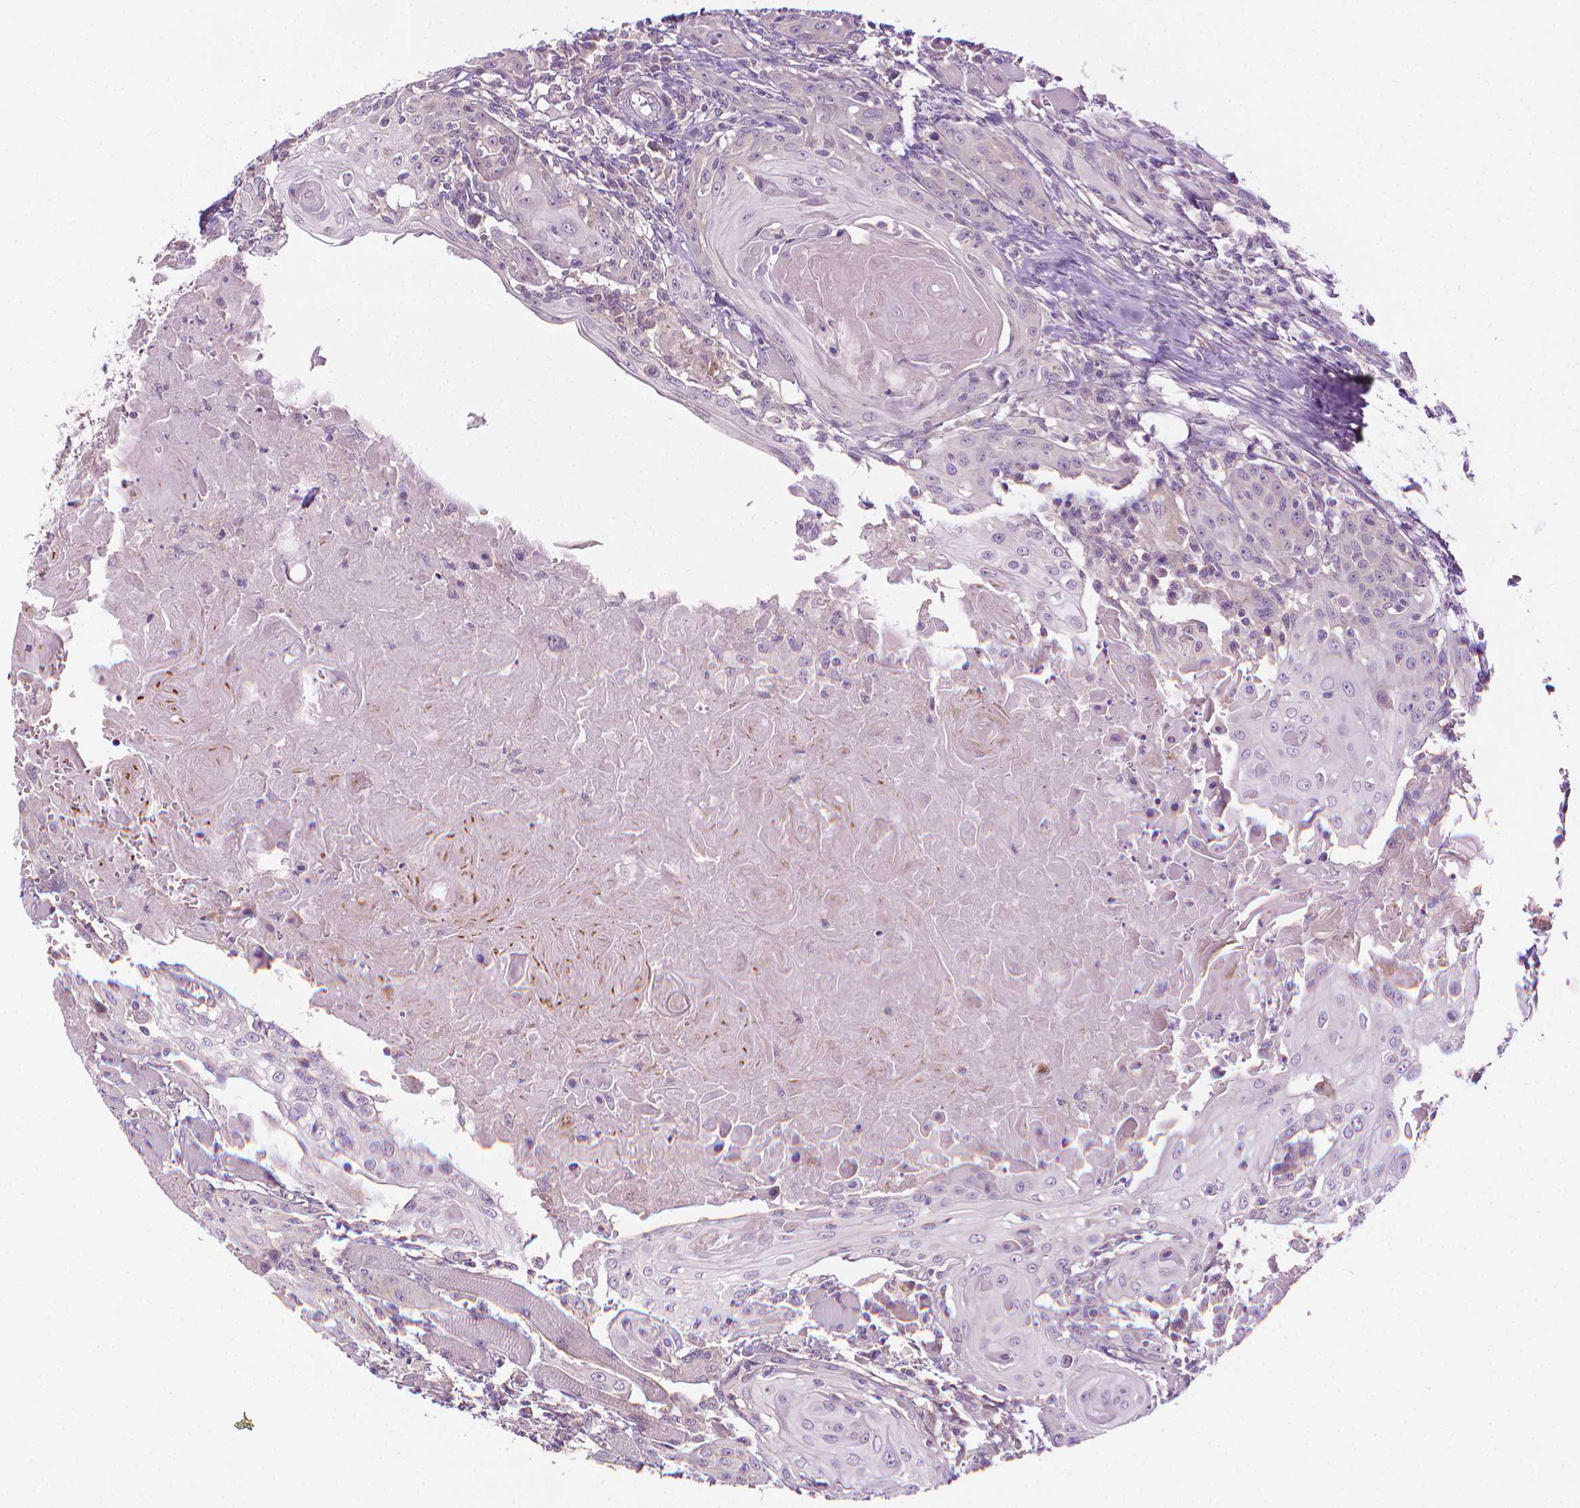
{"staining": {"intensity": "negative", "quantity": "none", "location": "none"}, "tissue": "head and neck cancer", "cell_type": "Tumor cells", "image_type": "cancer", "snomed": [{"axis": "morphology", "description": "Squamous cell carcinoma, NOS"}, {"axis": "topography", "description": "Head-Neck"}], "caption": "This histopathology image is of head and neck squamous cell carcinoma stained with immunohistochemistry (IHC) to label a protein in brown with the nuclei are counter-stained blue. There is no positivity in tumor cells.", "gene": "MCOLN3", "patient": {"sex": "female", "age": 80}}